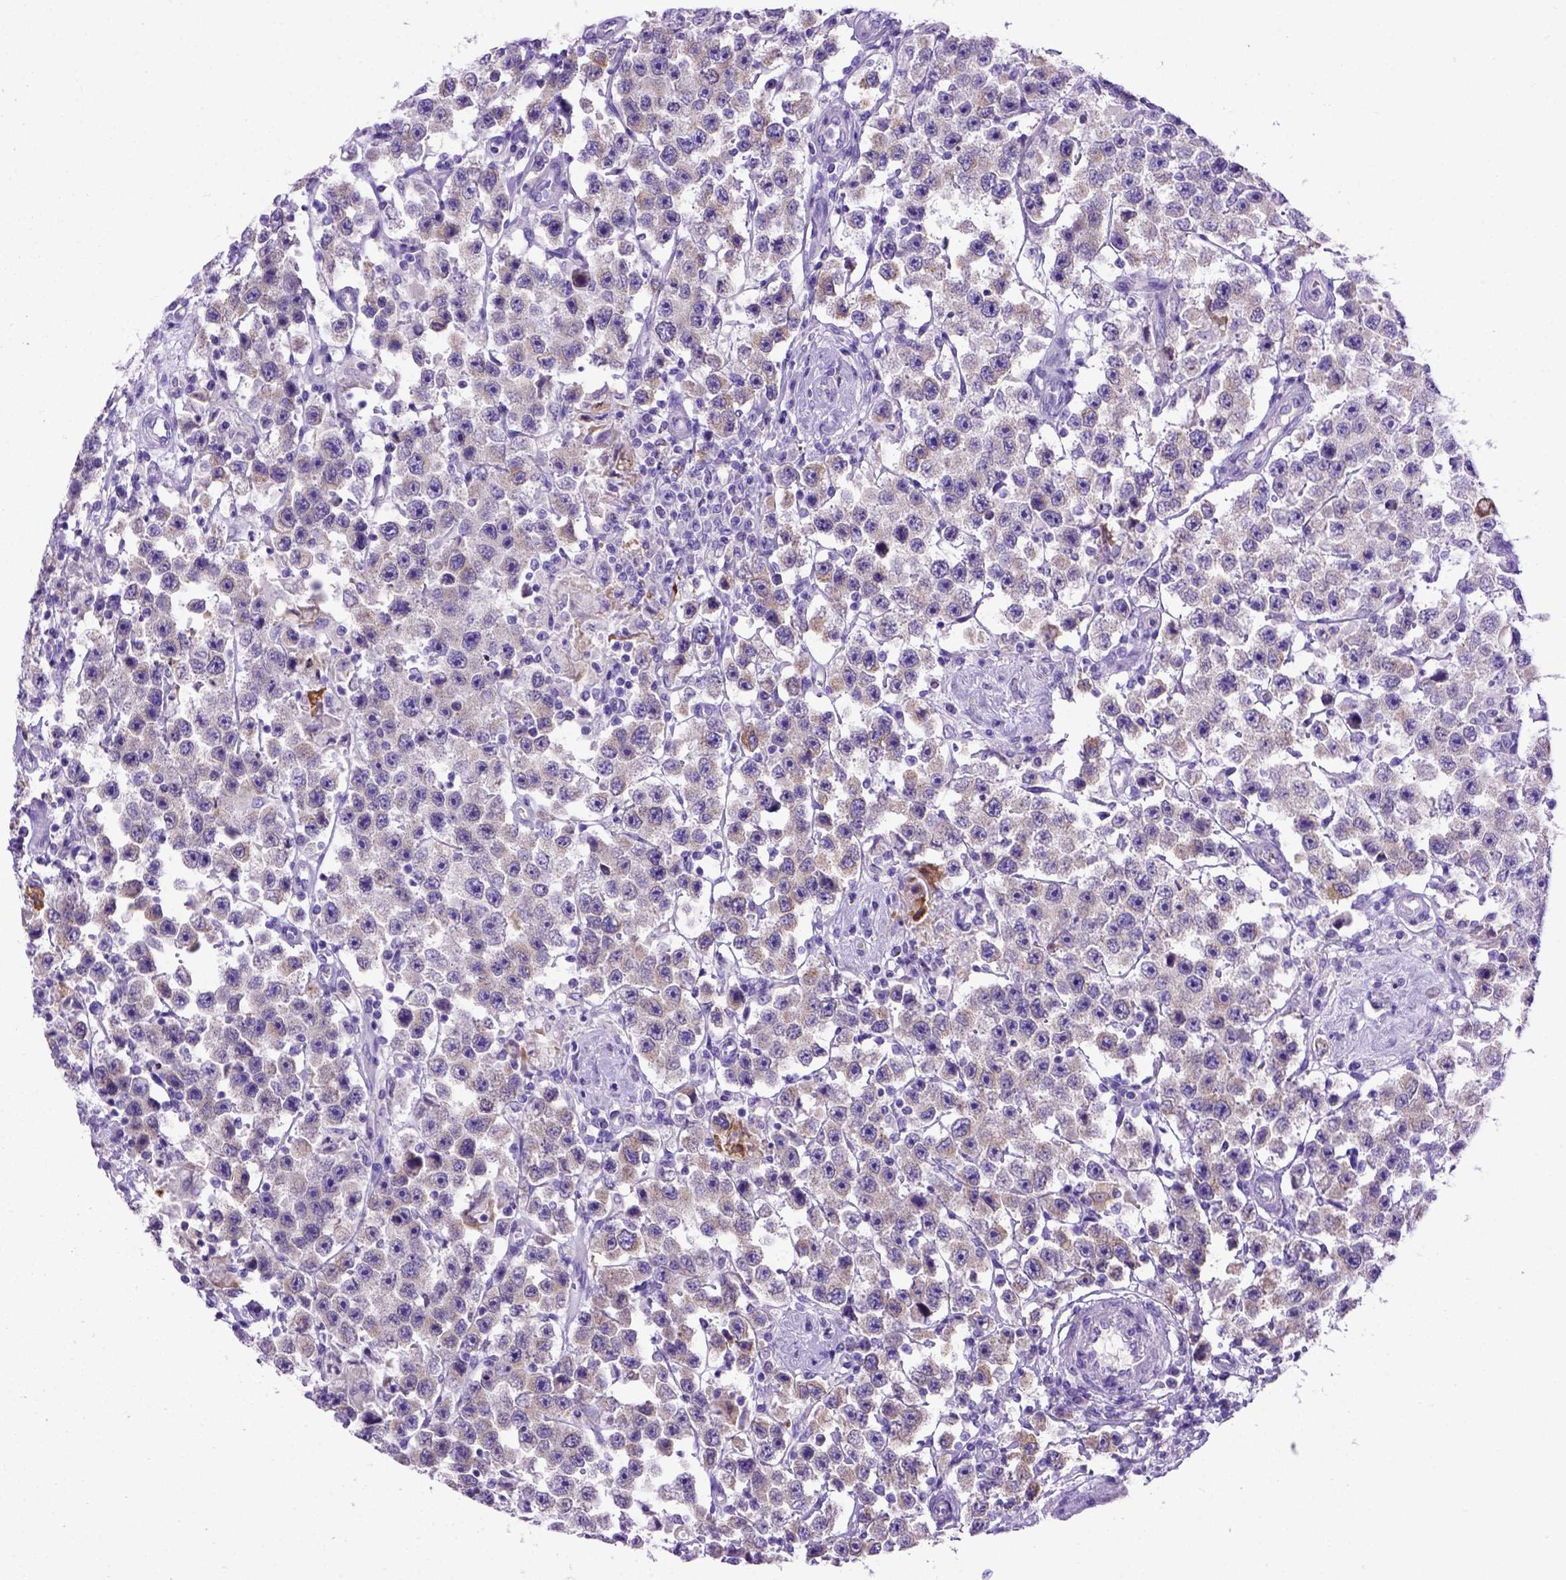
{"staining": {"intensity": "weak", "quantity": "<25%", "location": "cytoplasmic/membranous"}, "tissue": "testis cancer", "cell_type": "Tumor cells", "image_type": "cancer", "snomed": [{"axis": "morphology", "description": "Seminoma, NOS"}, {"axis": "topography", "description": "Testis"}], "caption": "DAB immunohistochemical staining of human seminoma (testis) exhibits no significant staining in tumor cells.", "gene": "PTGES", "patient": {"sex": "male", "age": 45}}